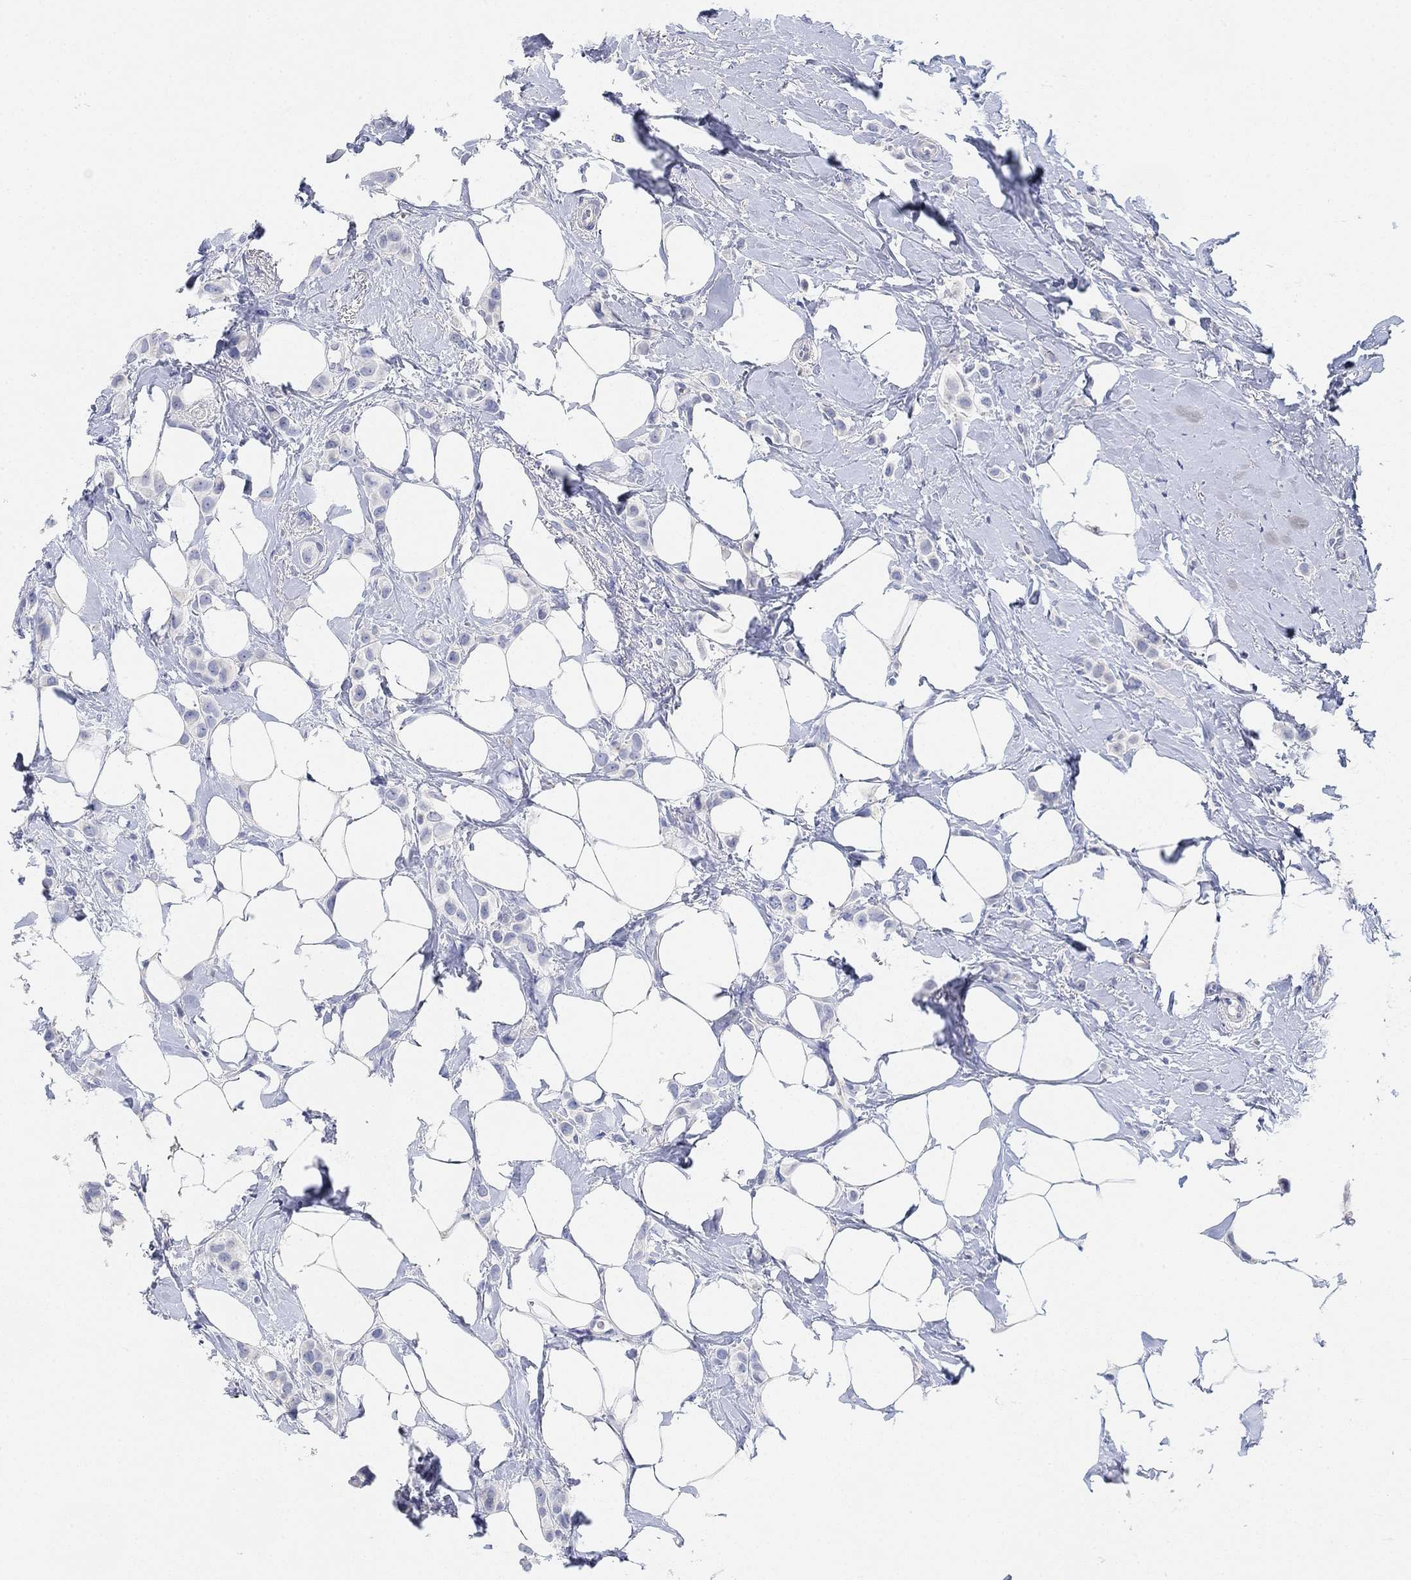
{"staining": {"intensity": "negative", "quantity": "none", "location": "none"}, "tissue": "breast cancer", "cell_type": "Tumor cells", "image_type": "cancer", "snomed": [{"axis": "morphology", "description": "Lobular carcinoma"}, {"axis": "topography", "description": "Breast"}], "caption": "IHC histopathology image of breast lobular carcinoma stained for a protein (brown), which demonstrates no staining in tumor cells.", "gene": "VAT1L", "patient": {"sex": "female", "age": 66}}